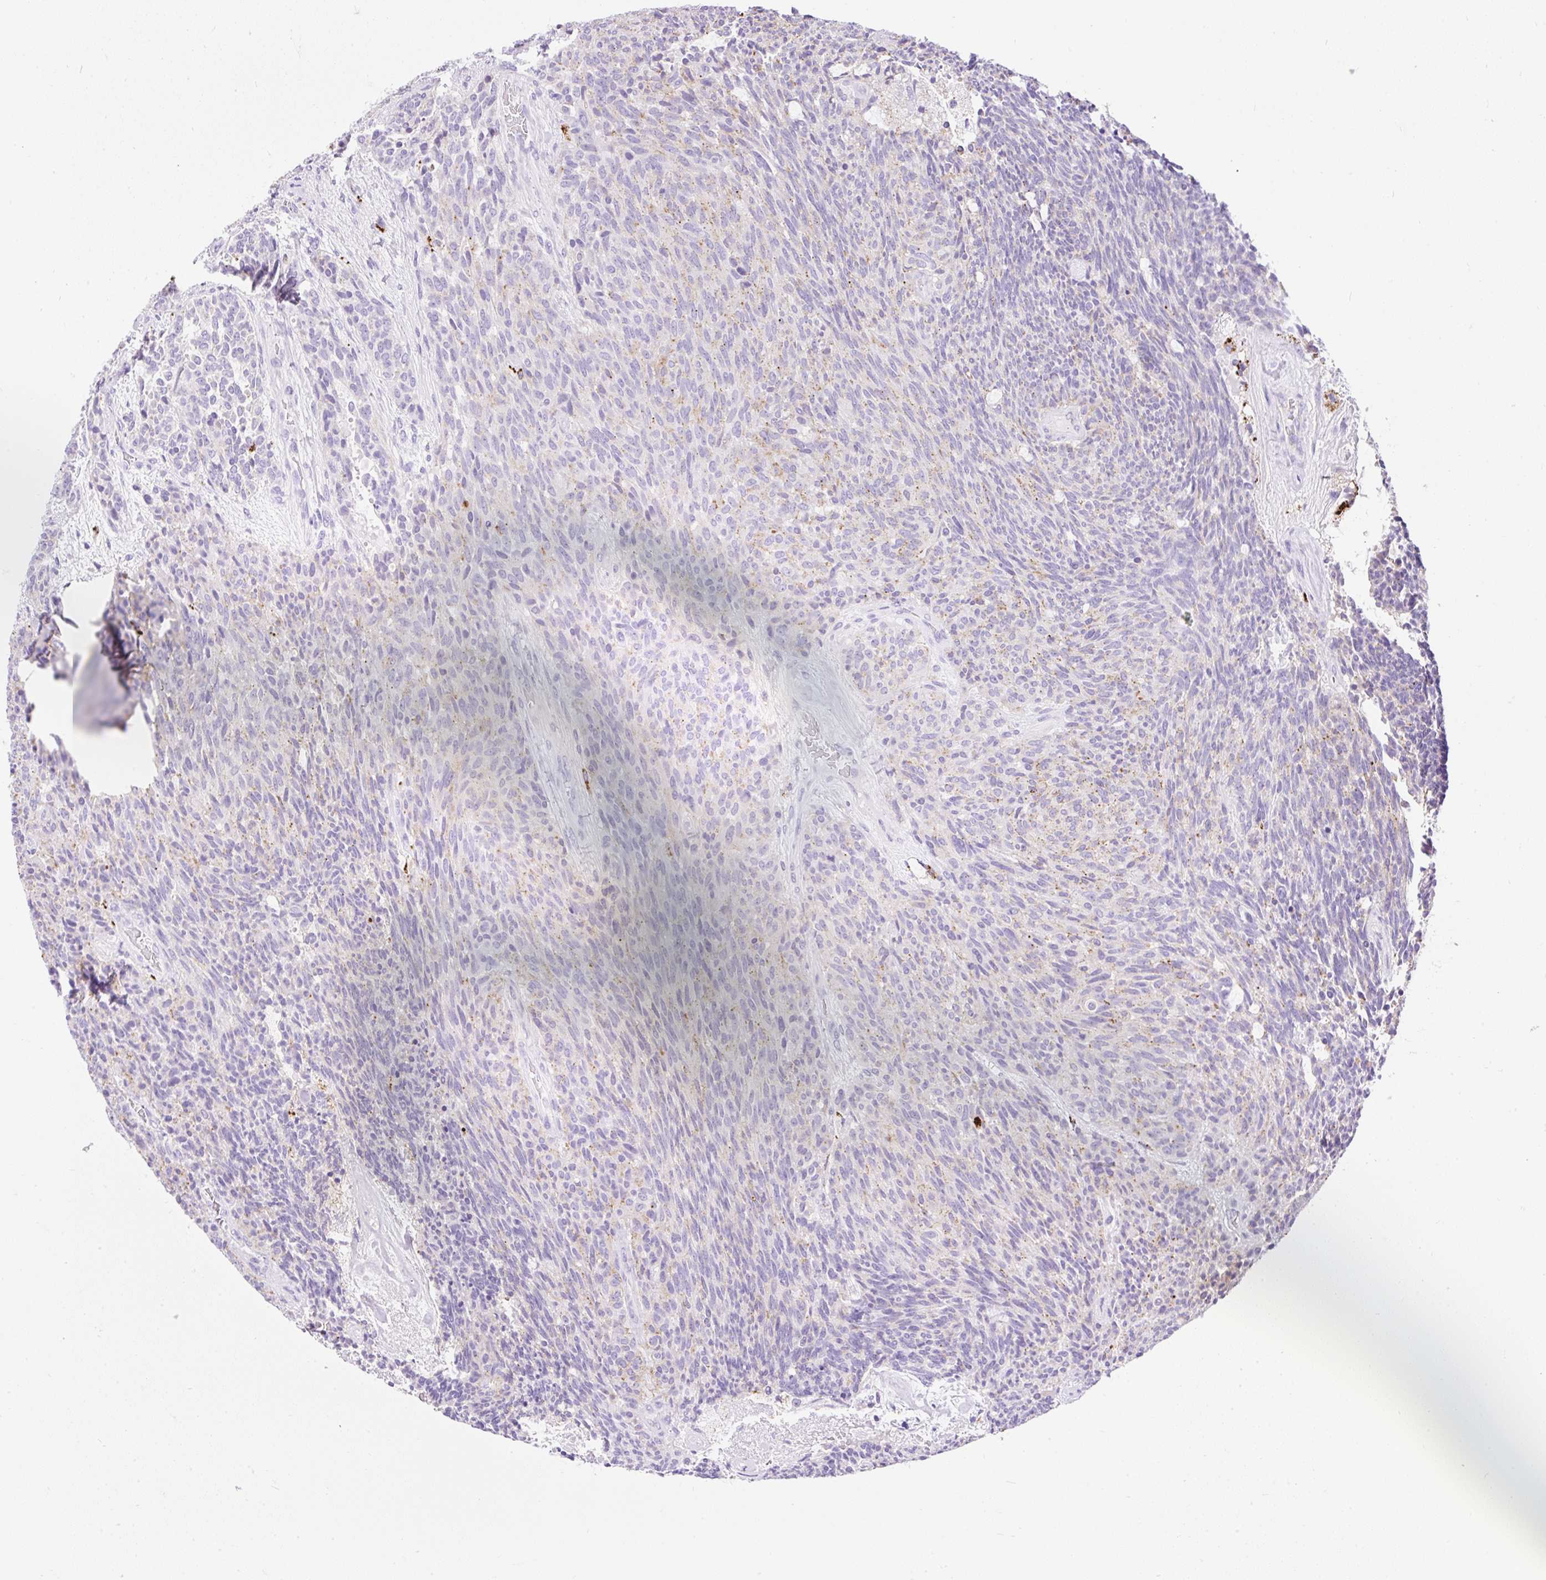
{"staining": {"intensity": "negative", "quantity": "none", "location": "none"}, "tissue": "carcinoid", "cell_type": "Tumor cells", "image_type": "cancer", "snomed": [{"axis": "morphology", "description": "Carcinoid, malignant, NOS"}, {"axis": "topography", "description": "Pancreas"}], "caption": "Immunohistochemical staining of carcinoid demonstrates no significant expression in tumor cells.", "gene": "HEXB", "patient": {"sex": "female", "age": 54}}